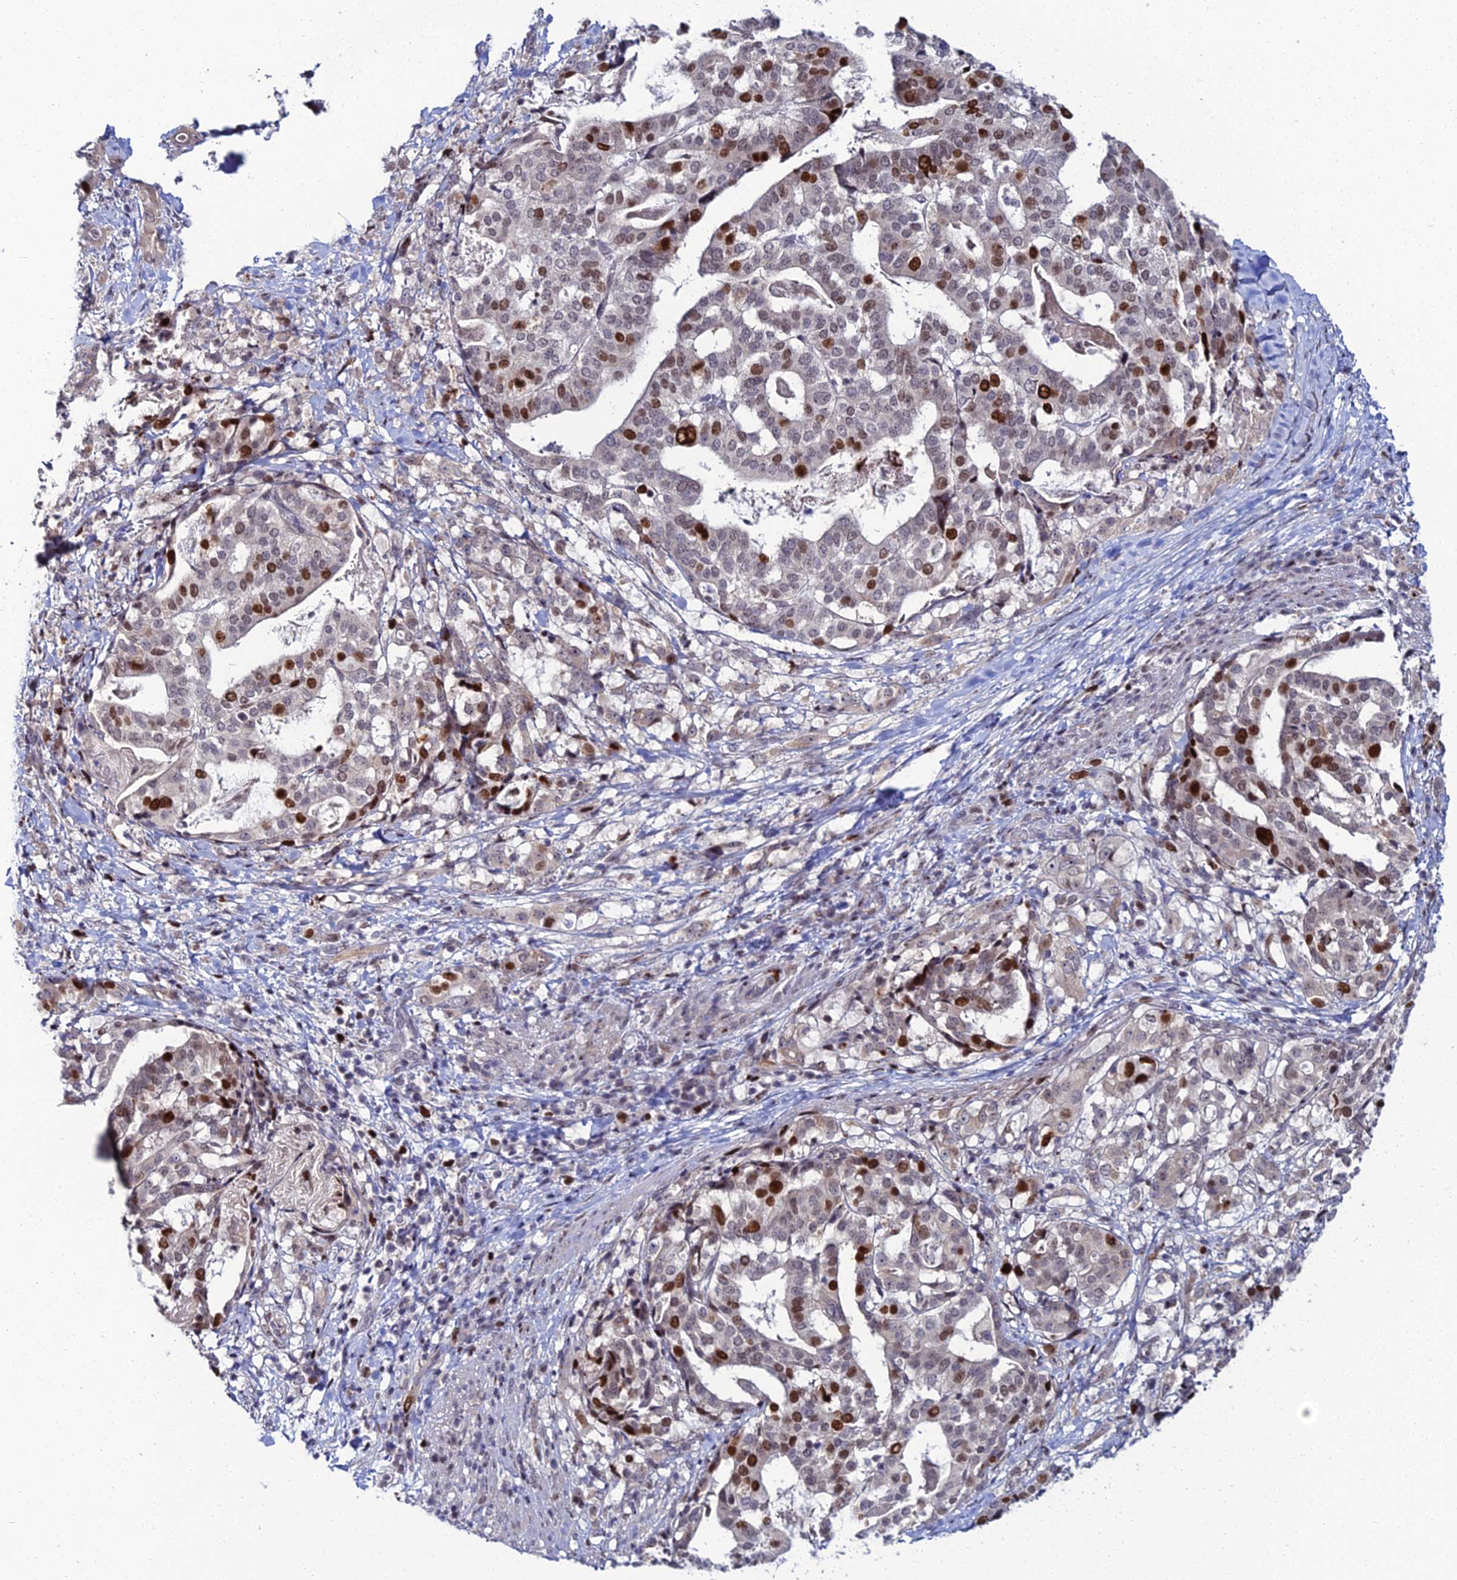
{"staining": {"intensity": "strong", "quantity": "<25%", "location": "nuclear"}, "tissue": "stomach cancer", "cell_type": "Tumor cells", "image_type": "cancer", "snomed": [{"axis": "morphology", "description": "Adenocarcinoma, NOS"}, {"axis": "topography", "description": "Stomach"}], "caption": "Stomach adenocarcinoma stained for a protein demonstrates strong nuclear positivity in tumor cells.", "gene": "TAF9B", "patient": {"sex": "male", "age": 48}}